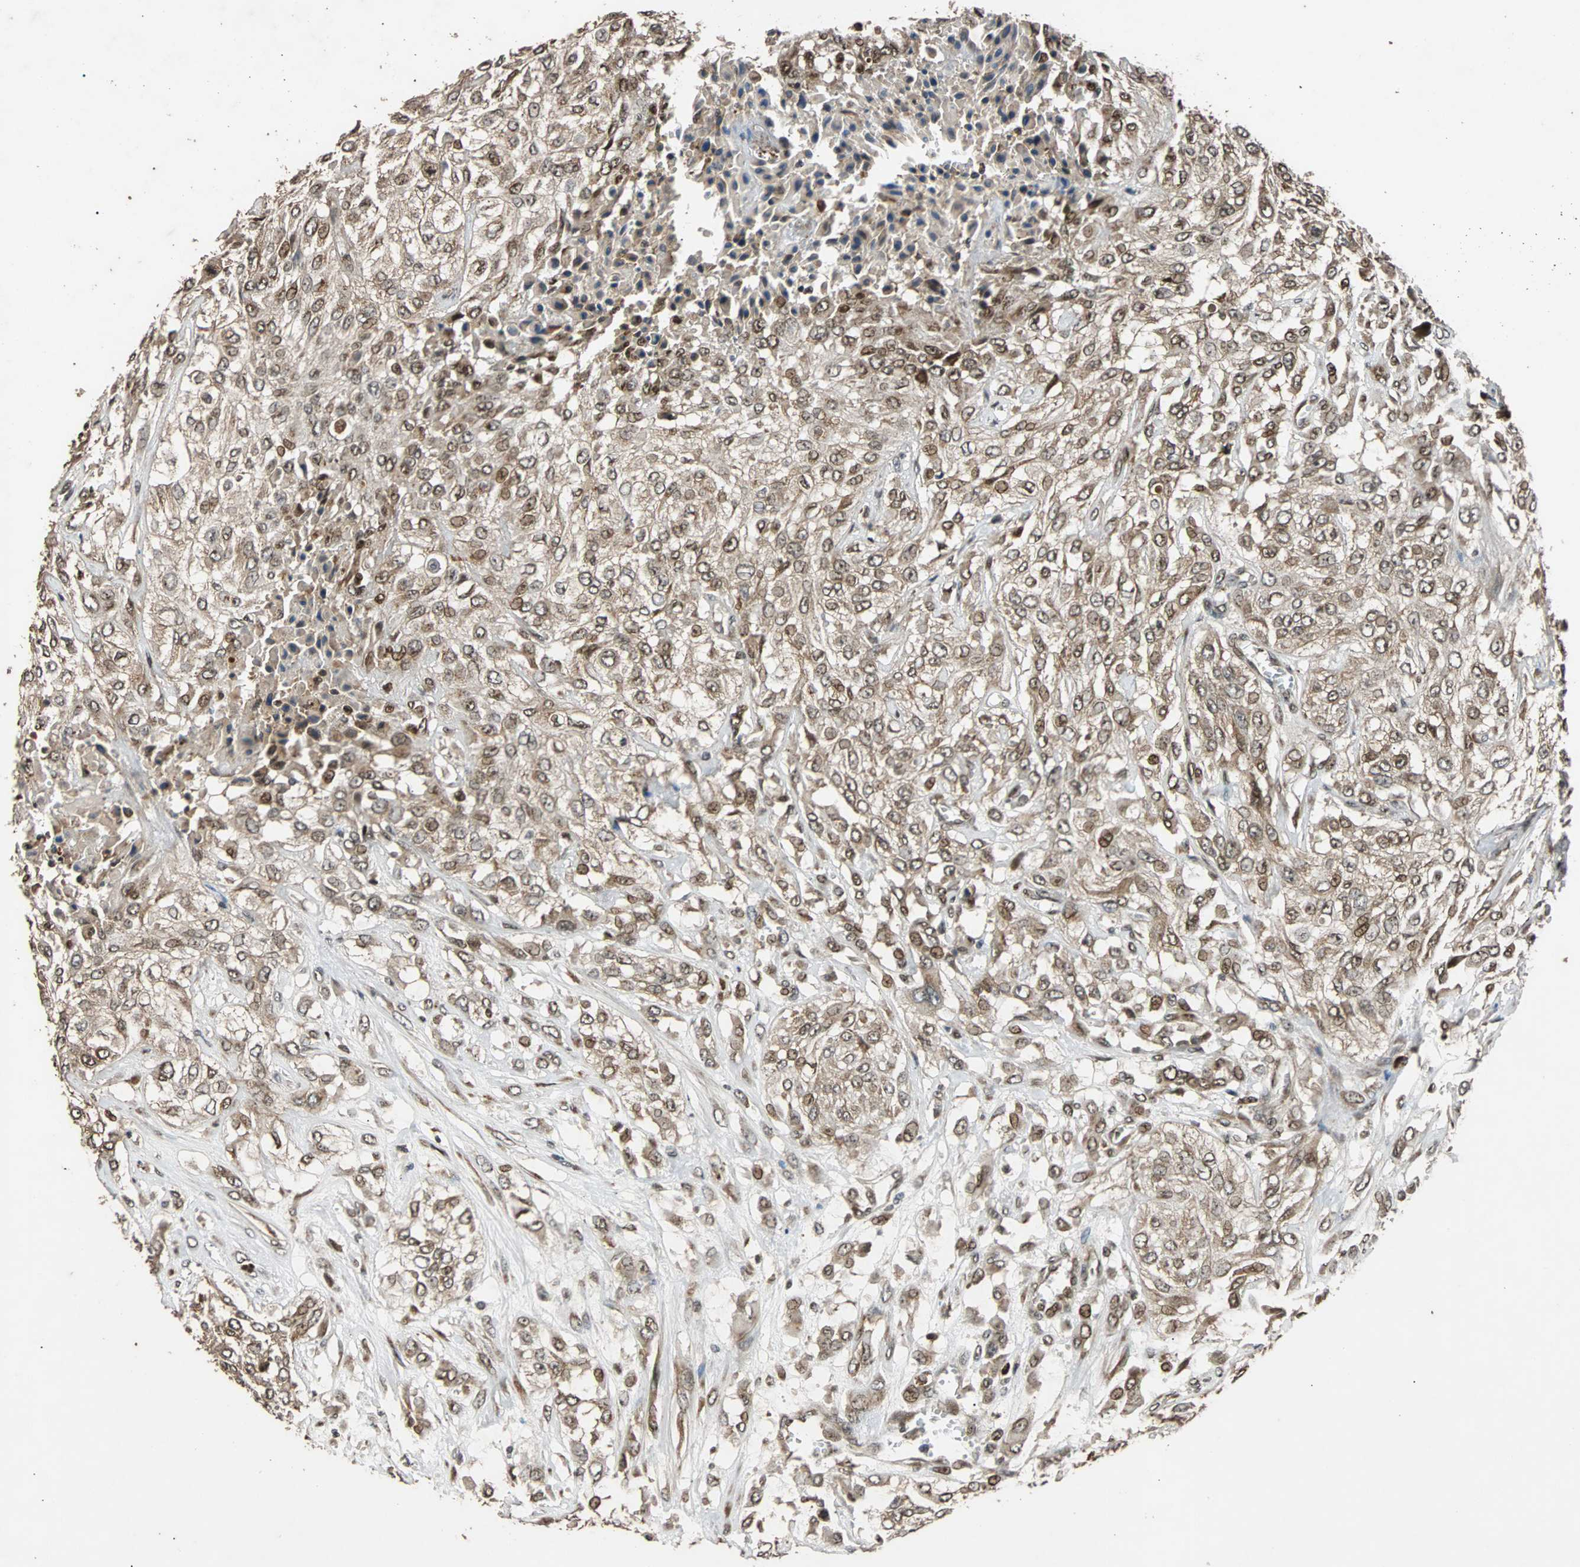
{"staining": {"intensity": "moderate", "quantity": ">75%", "location": "cytoplasmic/membranous,nuclear"}, "tissue": "urothelial cancer", "cell_type": "Tumor cells", "image_type": "cancer", "snomed": [{"axis": "morphology", "description": "Urothelial carcinoma, High grade"}, {"axis": "topography", "description": "Urinary bladder"}], "caption": "Immunohistochemical staining of human urothelial cancer shows medium levels of moderate cytoplasmic/membranous and nuclear protein expression in approximately >75% of tumor cells.", "gene": "USP31", "patient": {"sex": "male", "age": 57}}